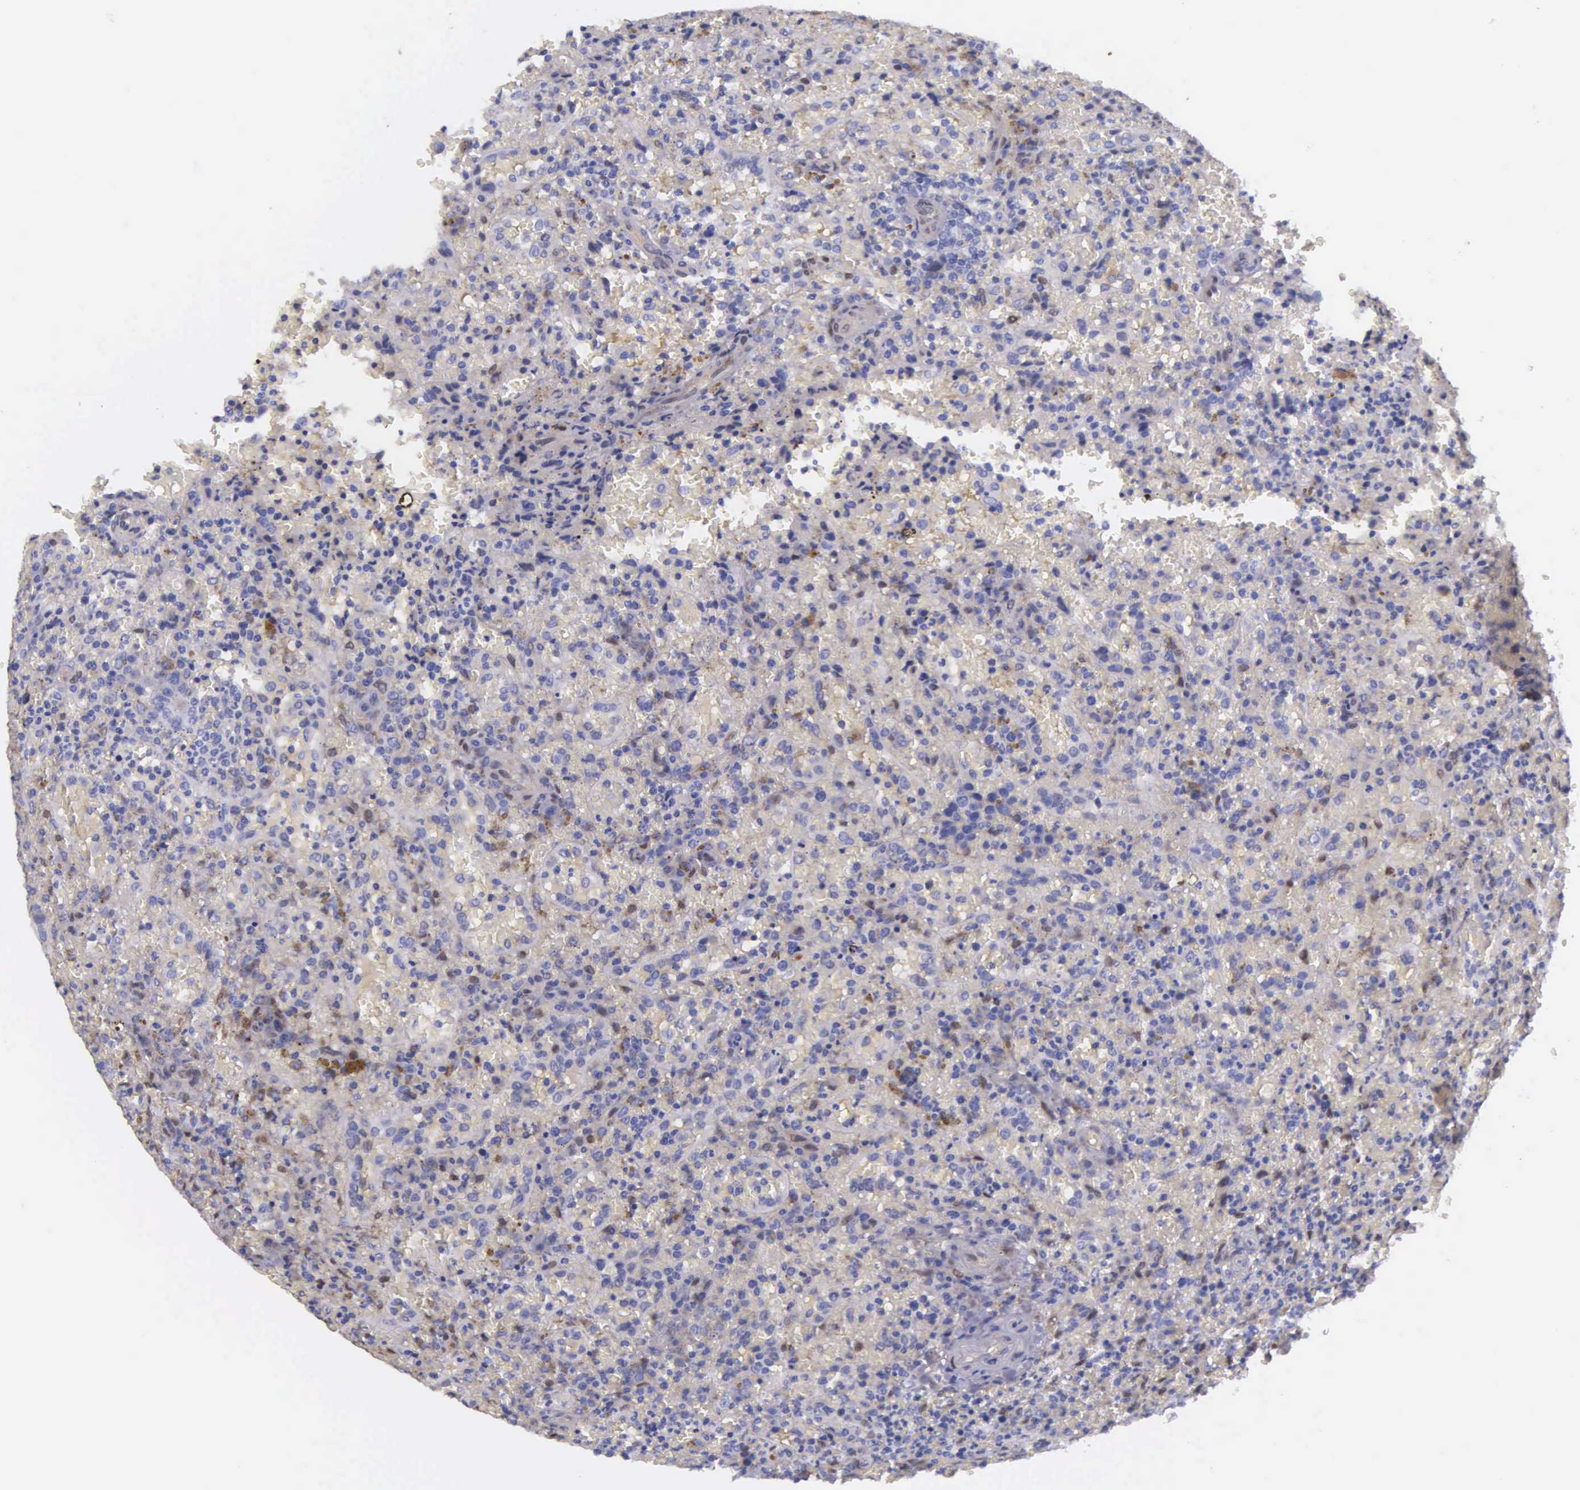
{"staining": {"intensity": "negative", "quantity": "none", "location": "none"}, "tissue": "lymphoma", "cell_type": "Tumor cells", "image_type": "cancer", "snomed": [{"axis": "morphology", "description": "Malignant lymphoma, non-Hodgkin's type, High grade"}, {"axis": "topography", "description": "Spleen"}, {"axis": "topography", "description": "Lymph node"}], "caption": "High power microscopy histopathology image of an immunohistochemistry (IHC) photomicrograph of malignant lymphoma, non-Hodgkin's type (high-grade), revealing no significant positivity in tumor cells. (Stains: DAB immunohistochemistry (IHC) with hematoxylin counter stain, Microscopy: brightfield microscopy at high magnification).", "gene": "GSTT2", "patient": {"sex": "female", "age": 70}}